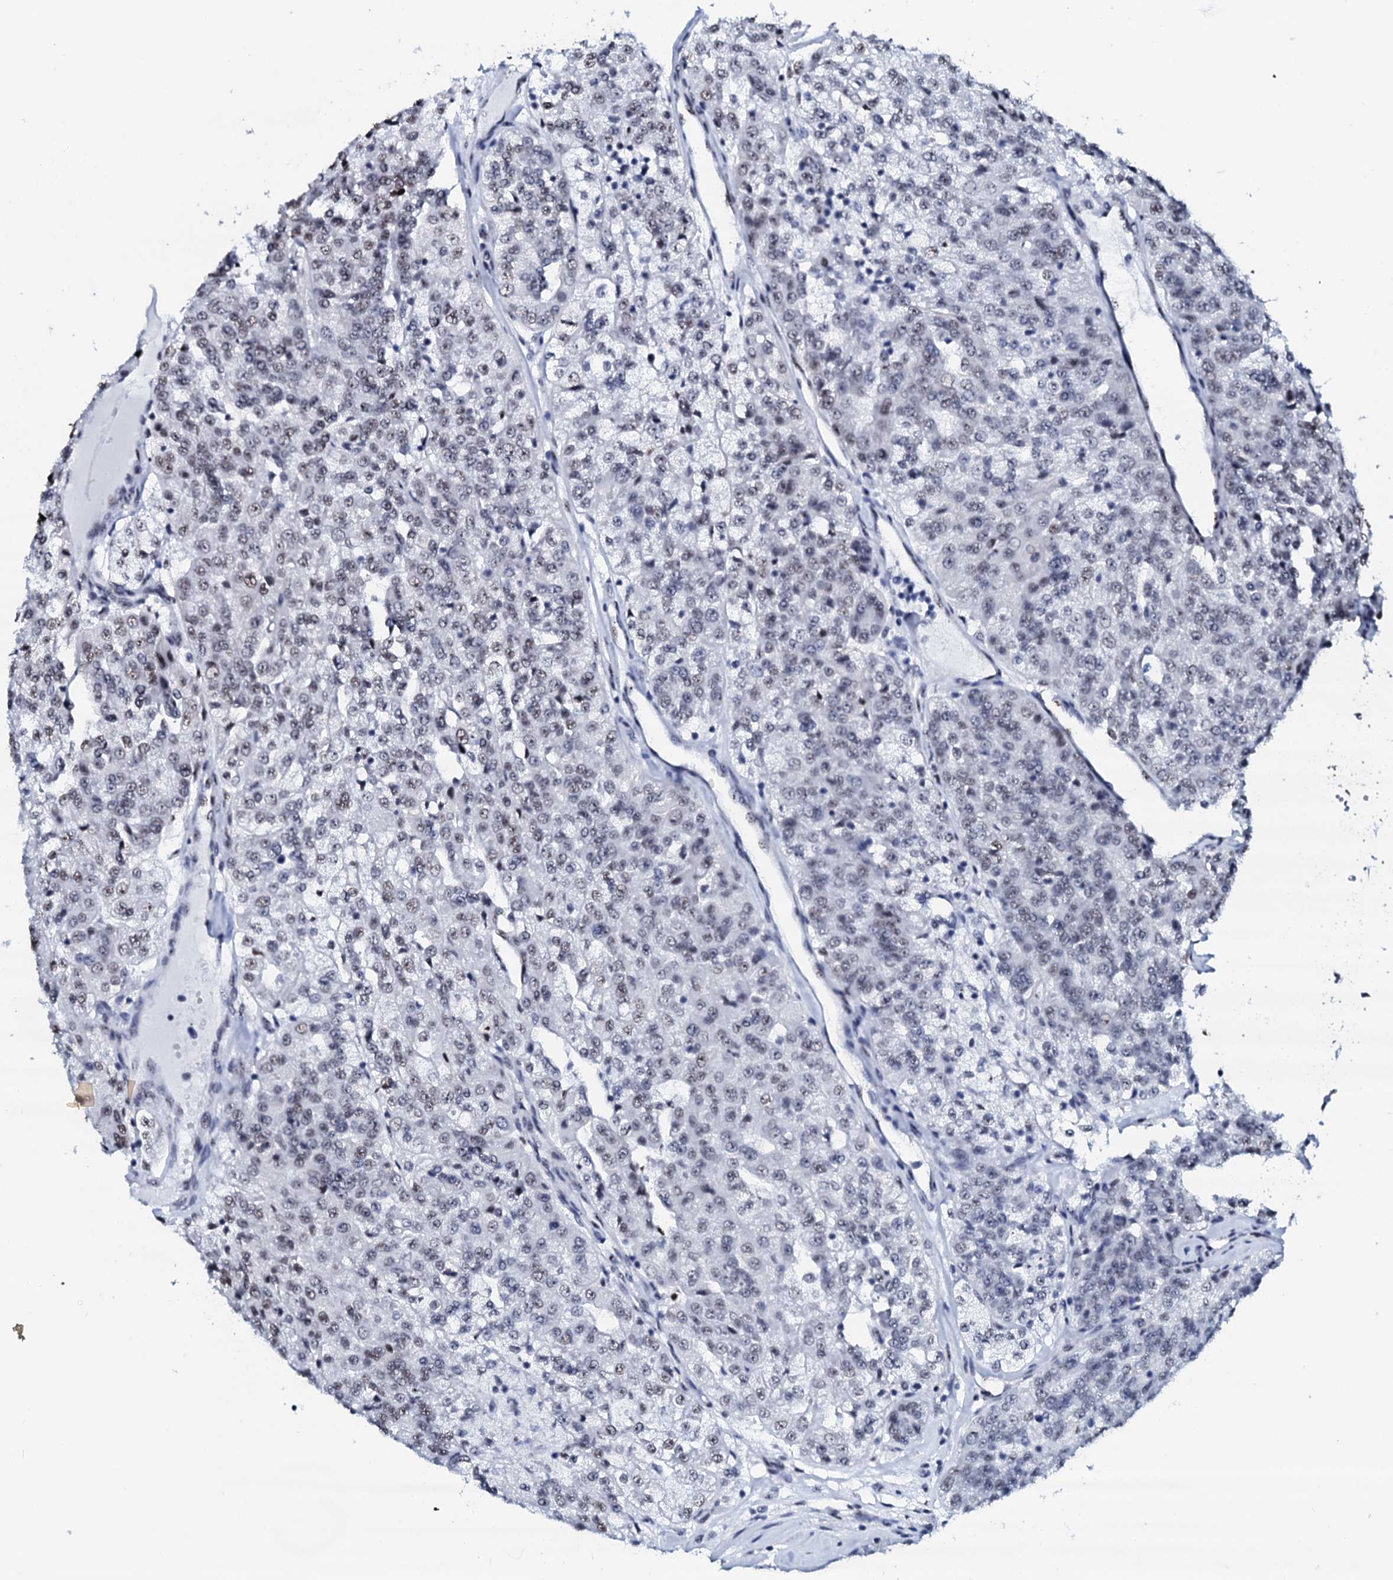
{"staining": {"intensity": "weak", "quantity": "25%-75%", "location": "nuclear"}, "tissue": "renal cancer", "cell_type": "Tumor cells", "image_type": "cancer", "snomed": [{"axis": "morphology", "description": "Adenocarcinoma, NOS"}, {"axis": "topography", "description": "Kidney"}], "caption": "The immunohistochemical stain shows weak nuclear staining in tumor cells of renal cancer (adenocarcinoma) tissue.", "gene": "NKAPD1", "patient": {"sex": "female", "age": 63}}